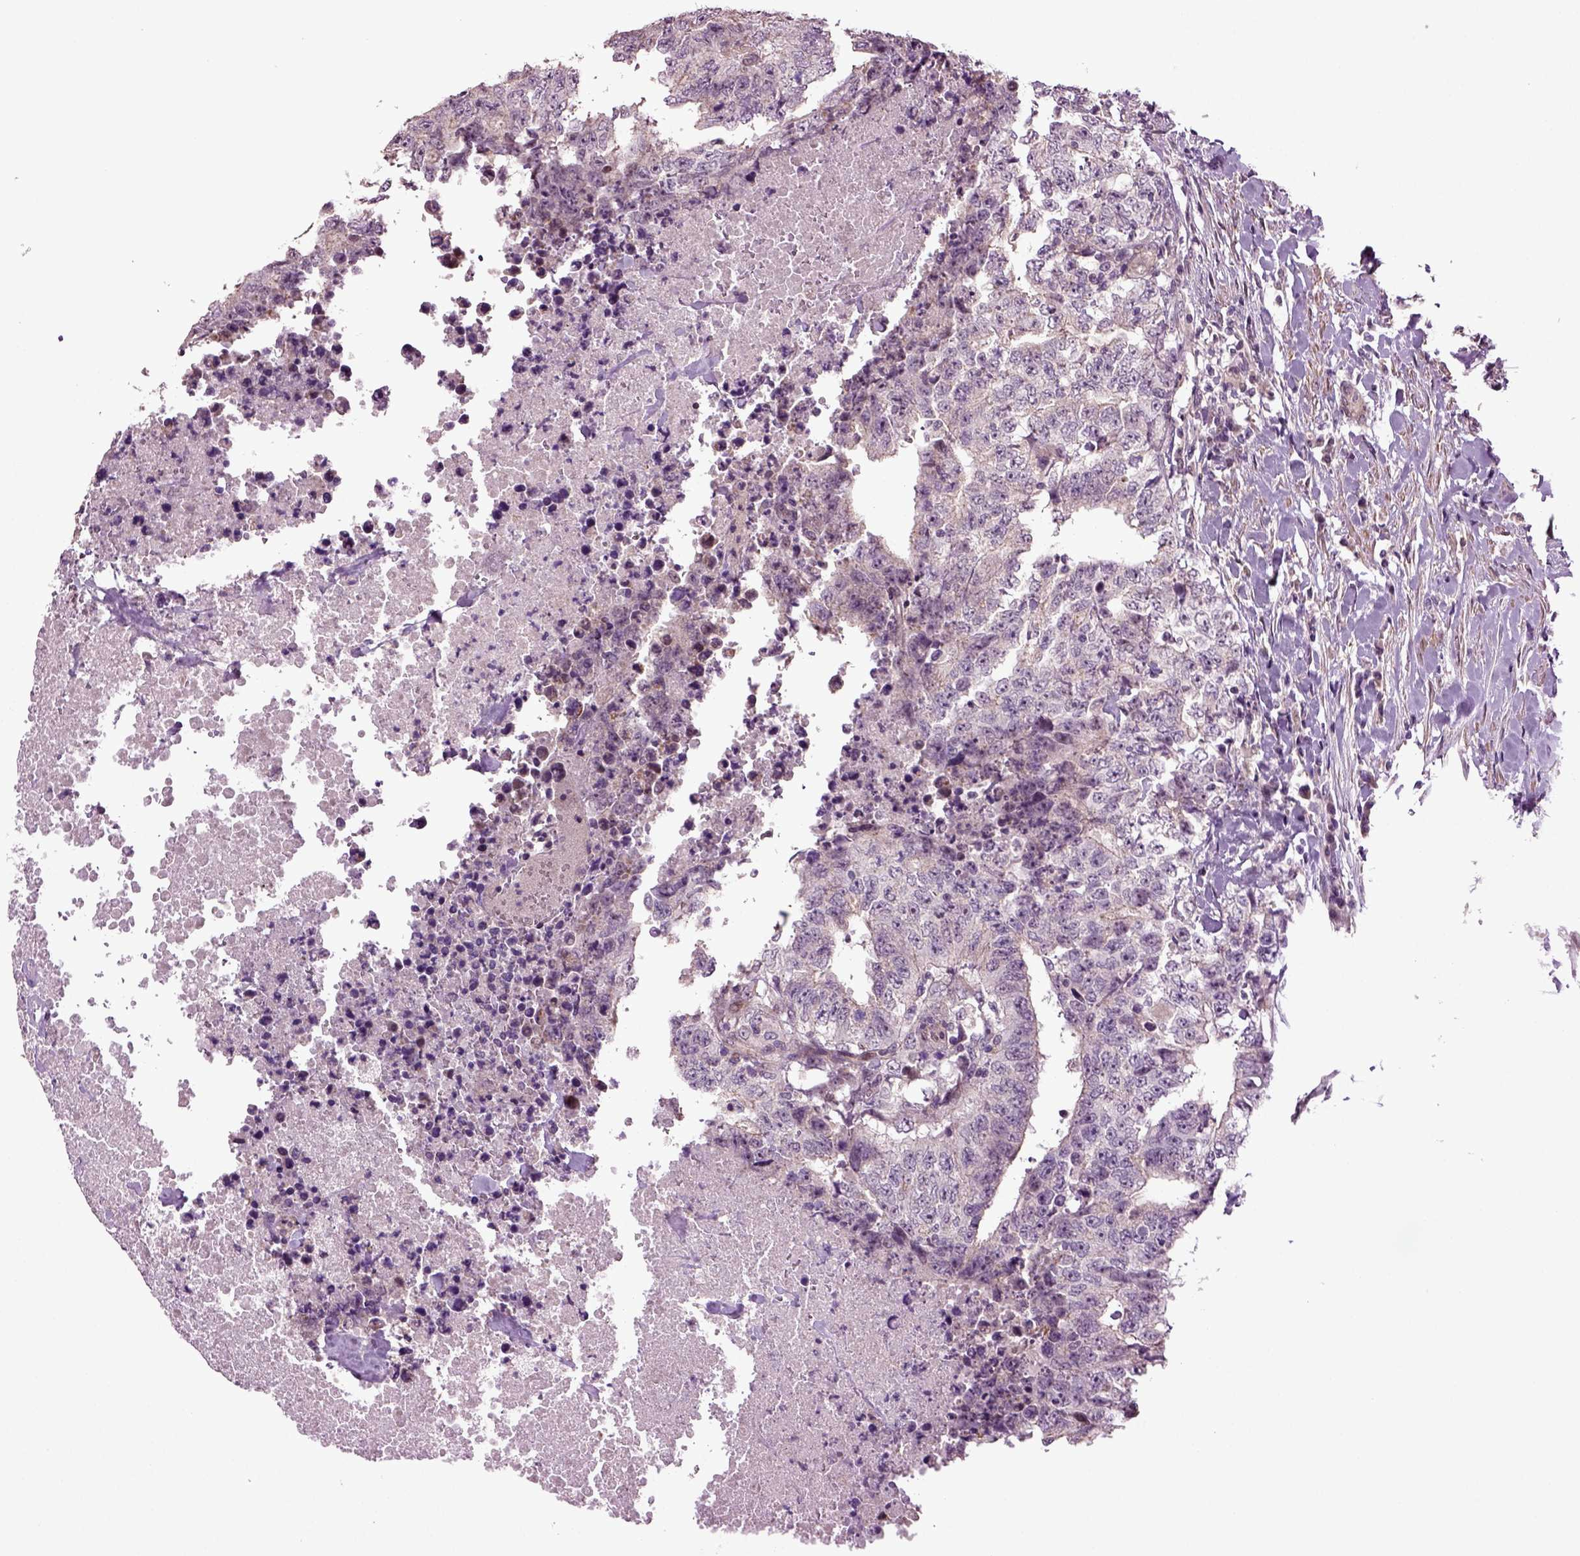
{"staining": {"intensity": "weak", "quantity": "<25%", "location": "cytoplasmic/membranous"}, "tissue": "testis cancer", "cell_type": "Tumor cells", "image_type": "cancer", "snomed": [{"axis": "morphology", "description": "Carcinoma, Embryonal, NOS"}, {"axis": "topography", "description": "Testis"}], "caption": "There is no significant expression in tumor cells of testis embryonal carcinoma.", "gene": "HAGHL", "patient": {"sex": "male", "age": 24}}